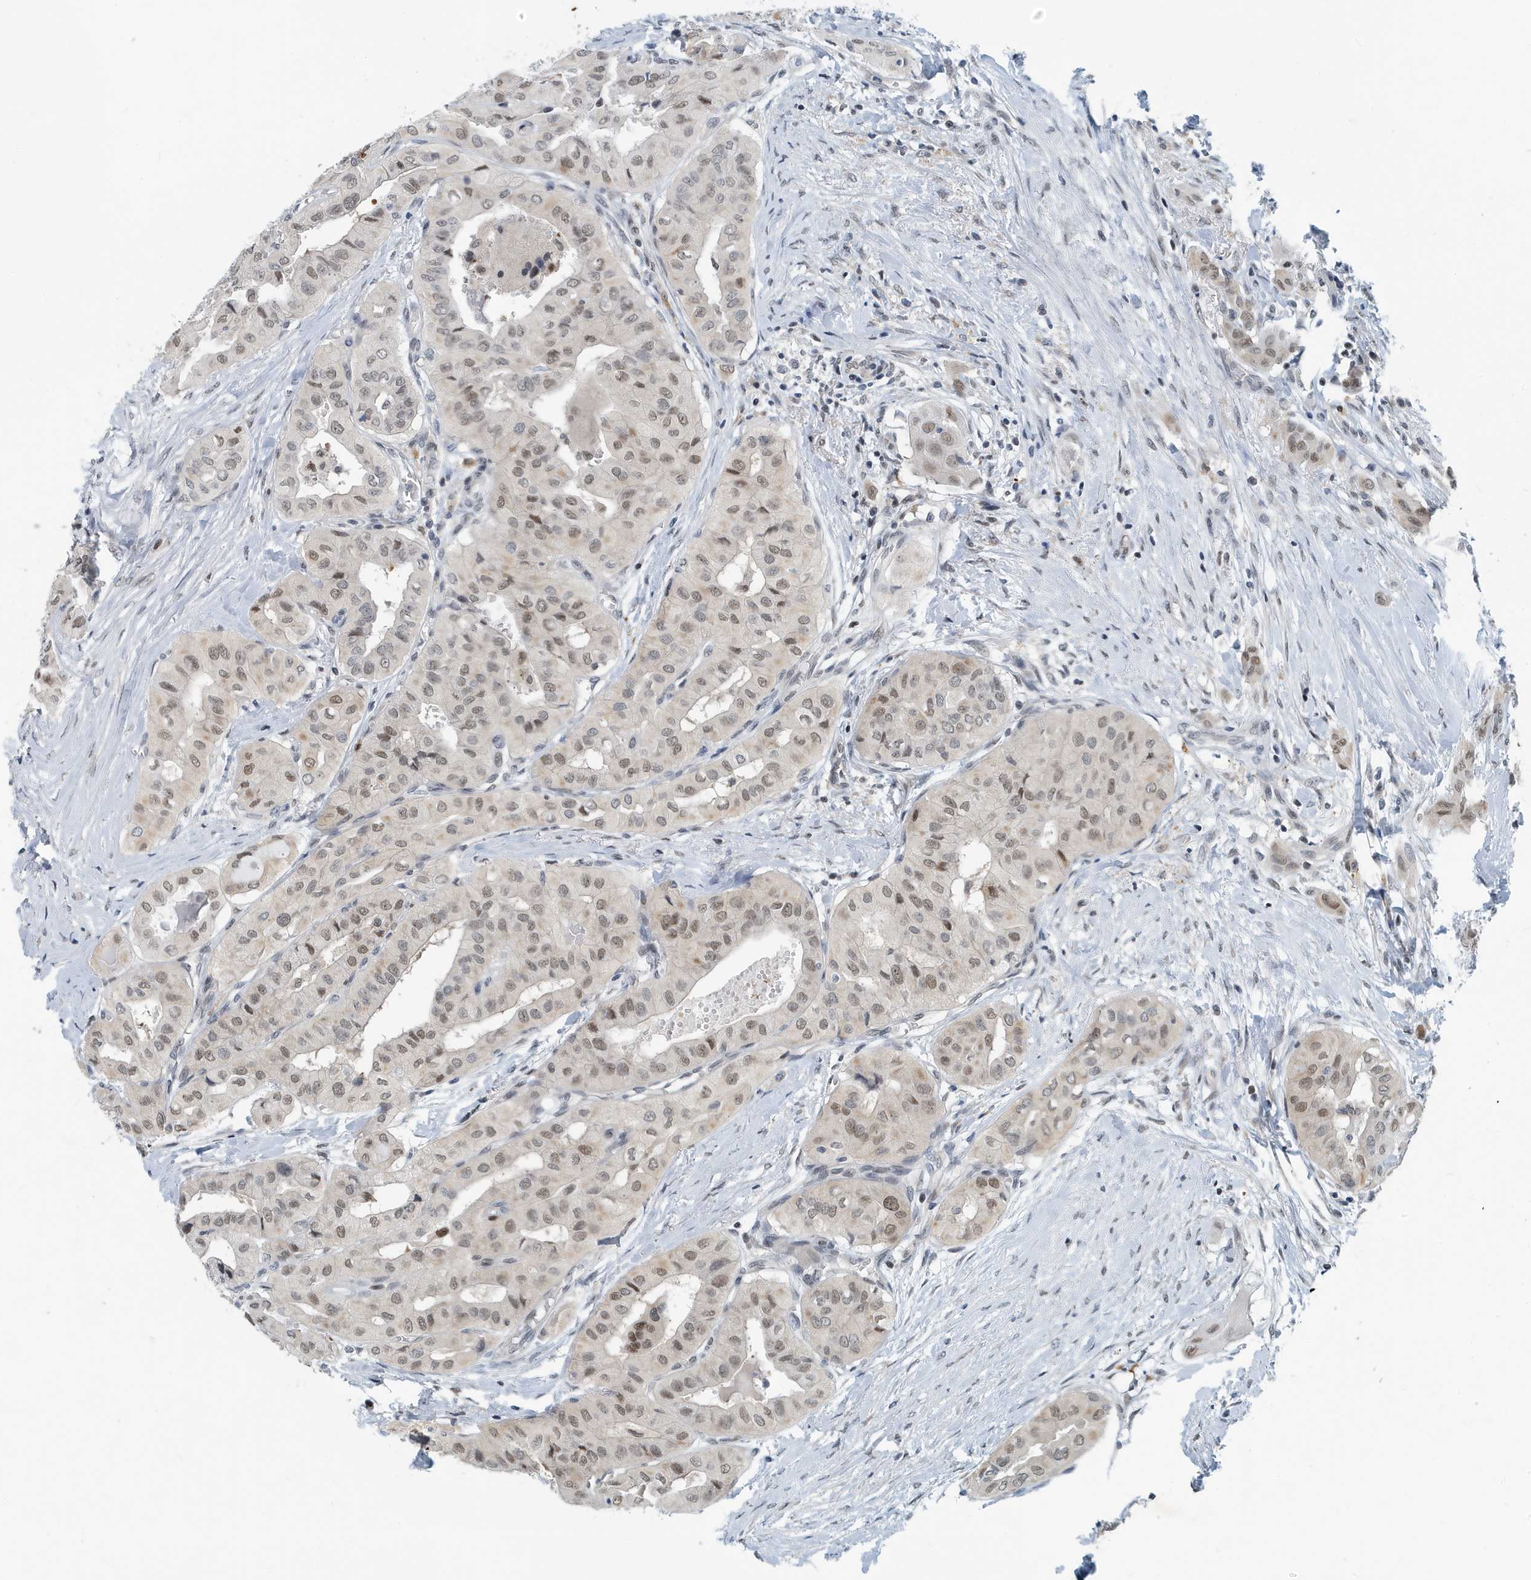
{"staining": {"intensity": "weak", "quantity": ">75%", "location": "nuclear"}, "tissue": "thyroid cancer", "cell_type": "Tumor cells", "image_type": "cancer", "snomed": [{"axis": "morphology", "description": "Papillary adenocarcinoma, NOS"}, {"axis": "topography", "description": "Thyroid gland"}], "caption": "A photomicrograph showing weak nuclear positivity in about >75% of tumor cells in thyroid cancer, as visualized by brown immunohistochemical staining.", "gene": "KIF15", "patient": {"sex": "female", "age": 59}}